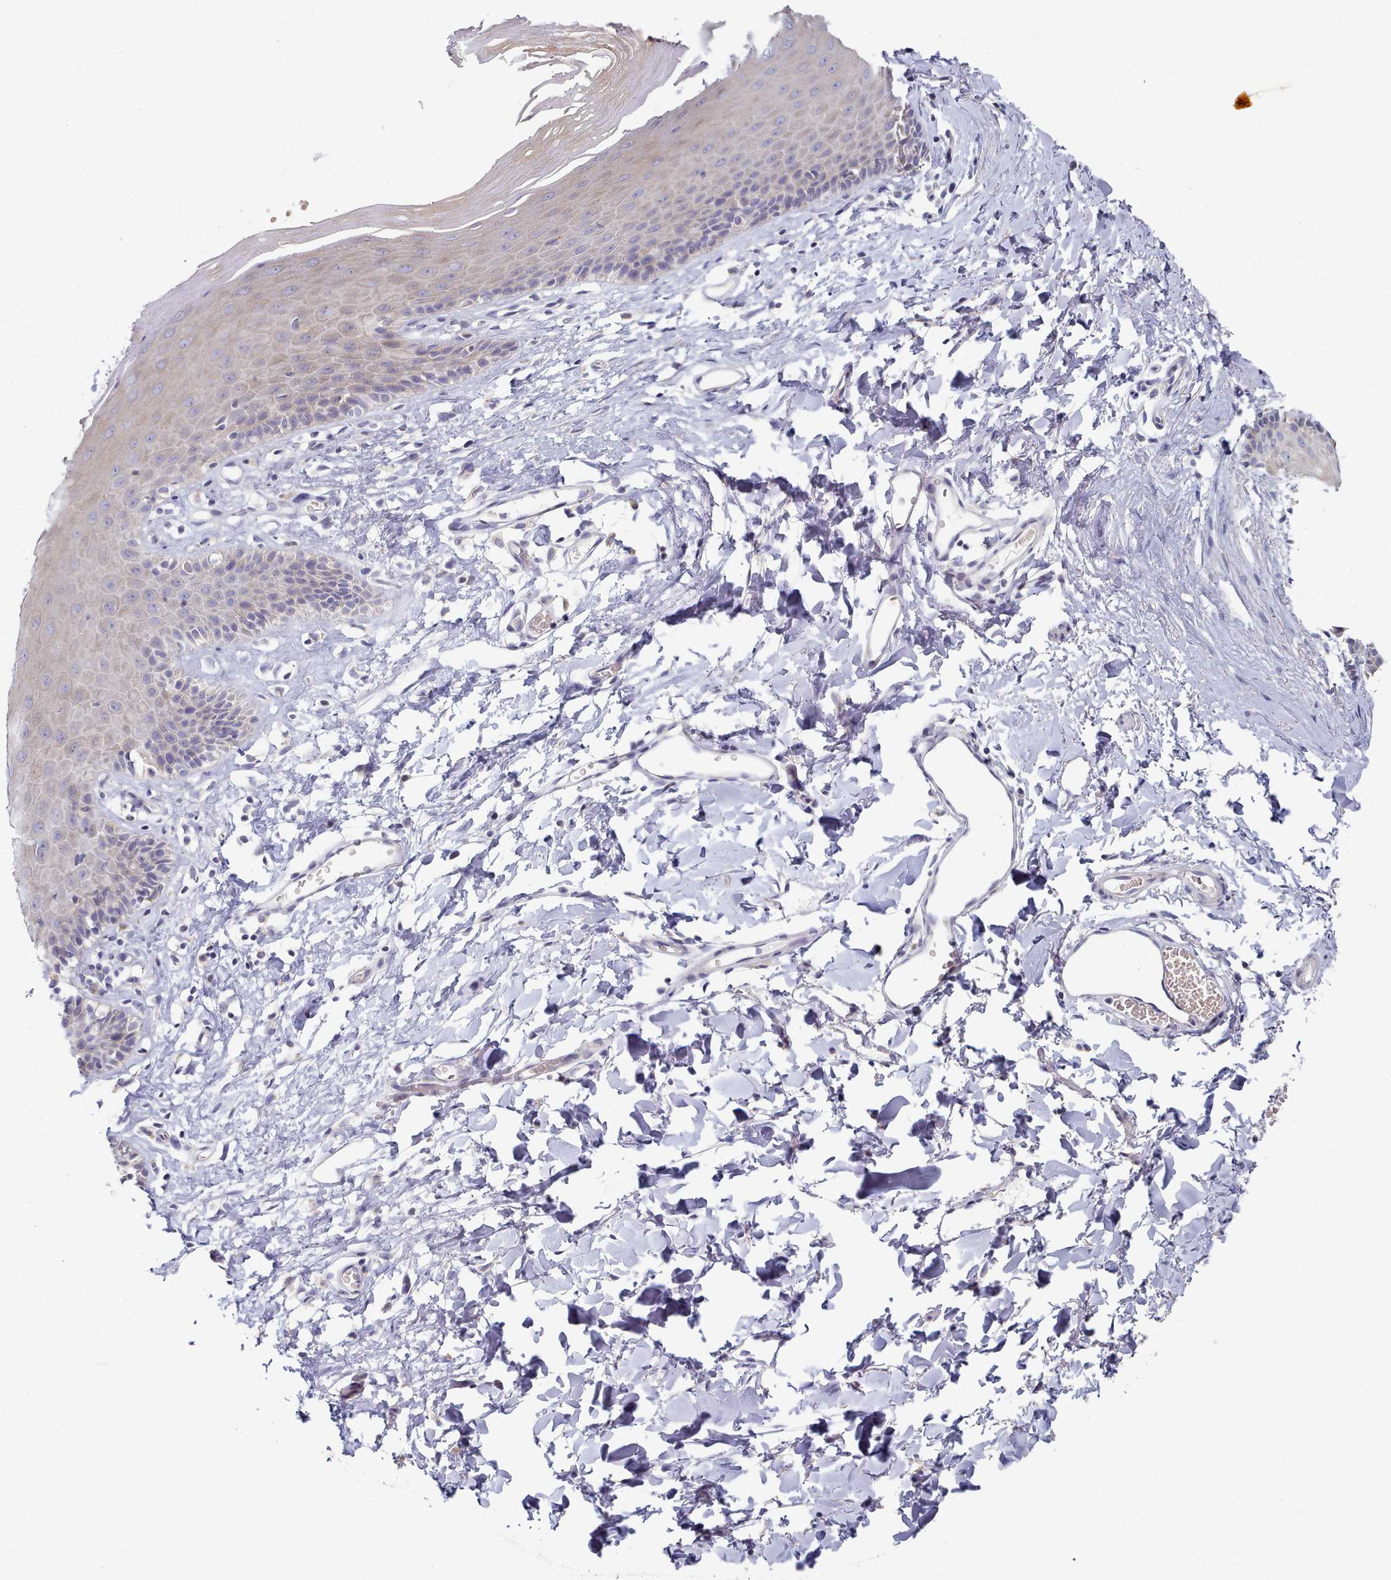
{"staining": {"intensity": "moderate", "quantity": "<25%", "location": "cytoplasmic/membranous"}, "tissue": "skin", "cell_type": "Epidermal cells", "image_type": "normal", "snomed": [{"axis": "morphology", "description": "Normal tissue, NOS"}, {"axis": "topography", "description": "Vulva"}], "caption": "IHC (DAB) staining of unremarkable skin exhibits moderate cytoplasmic/membranous protein positivity in about <25% of epidermal cells.", "gene": "TYW1B", "patient": {"sex": "female", "age": 68}}